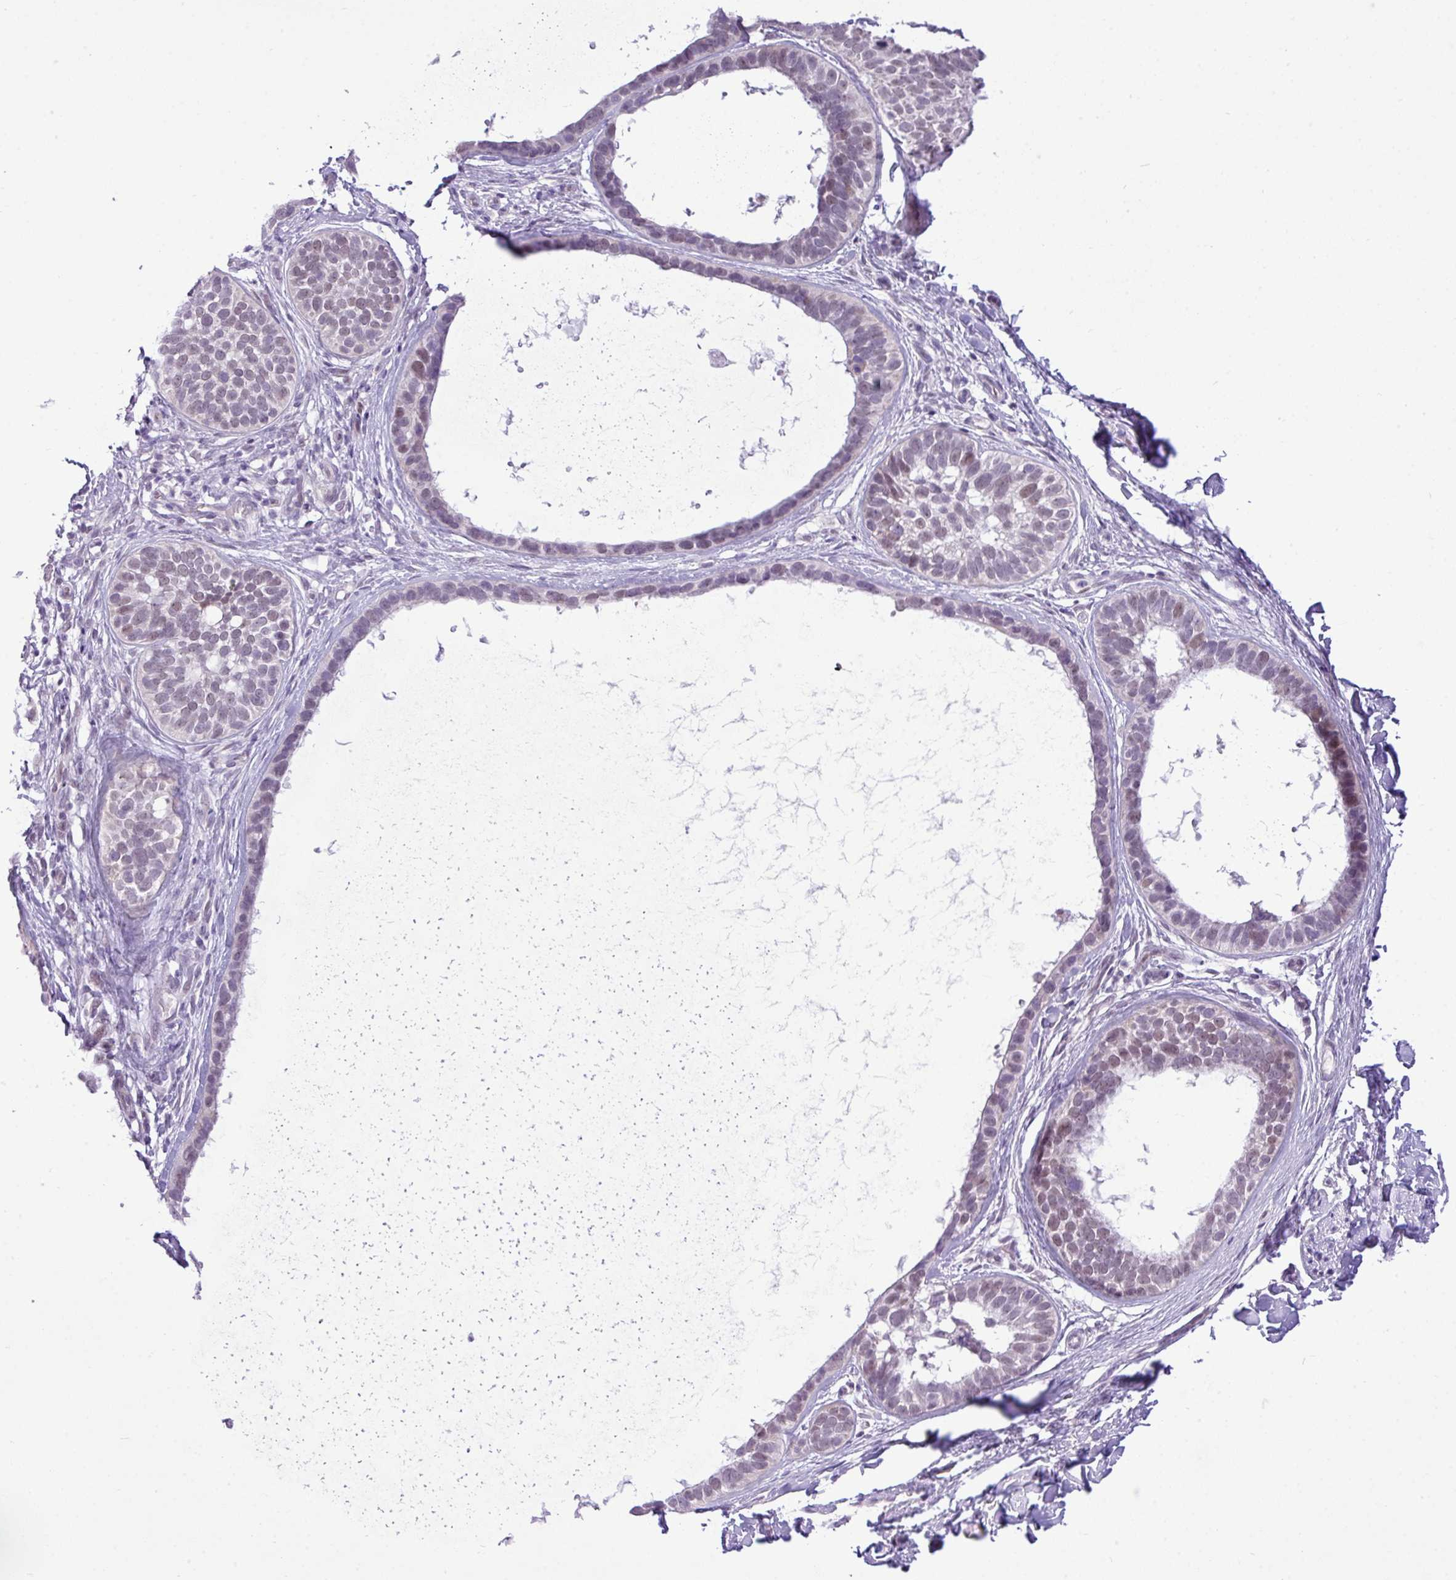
{"staining": {"intensity": "weak", "quantity": "<25%", "location": "nuclear"}, "tissue": "skin cancer", "cell_type": "Tumor cells", "image_type": "cancer", "snomed": [{"axis": "morphology", "description": "Basal cell carcinoma"}, {"axis": "topography", "description": "Skin"}], "caption": "A micrograph of skin basal cell carcinoma stained for a protein exhibits no brown staining in tumor cells.", "gene": "ELOA2", "patient": {"sex": "male", "age": 62}}